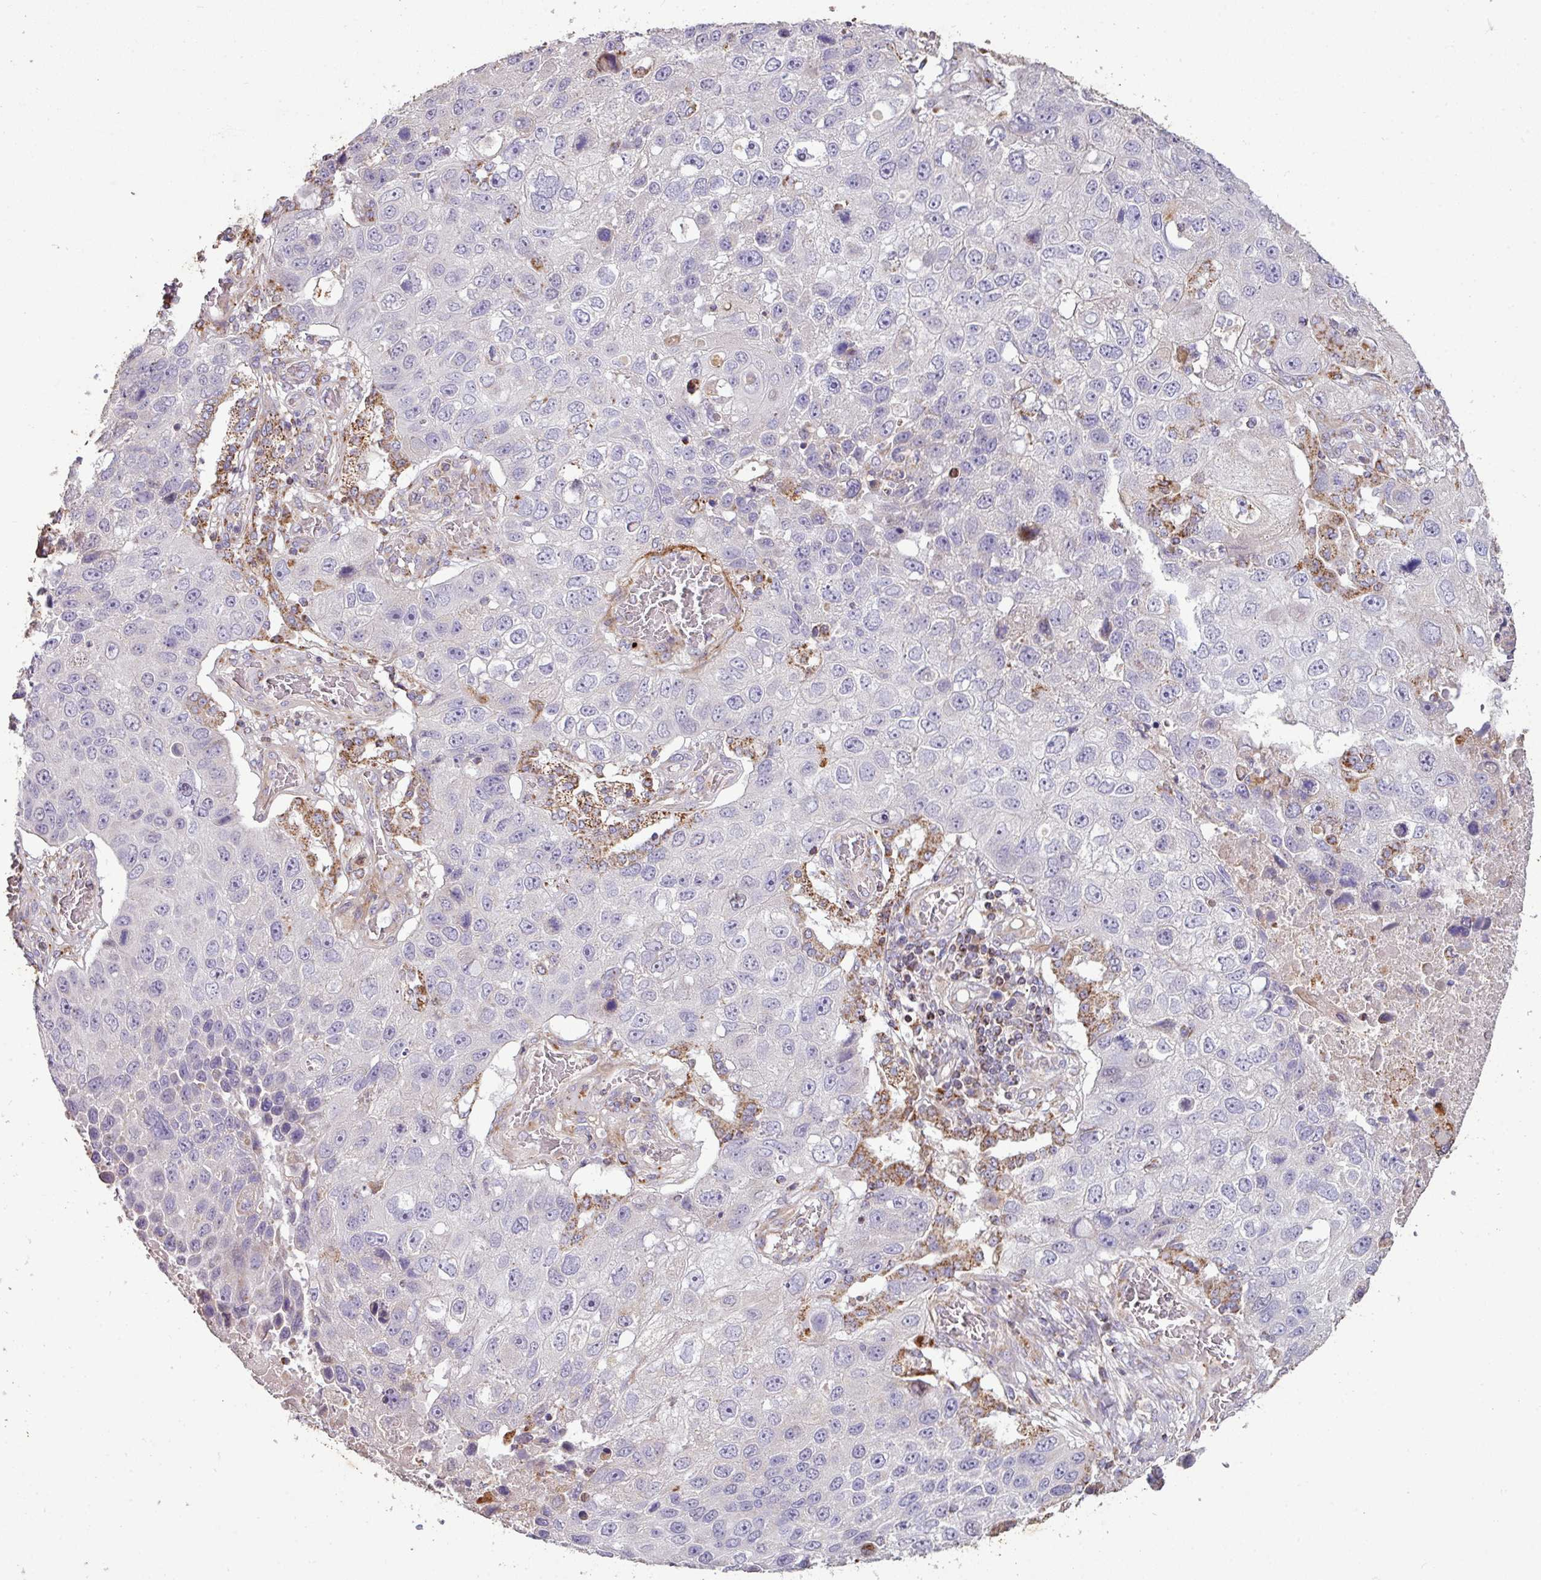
{"staining": {"intensity": "negative", "quantity": "none", "location": "none"}, "tissue": "lung cancer", "cell_type": "Tumor cells", "image_type": "cancer", "snomed": [{"axis": "morphology", "description": "Squamous cell carcinoma, NOS"}, {"axis": "topography", "description": "Lung"}], "caption": "High magnification brightfield microscopy of lung cancer stained with DAB (brown) and counterstained with hematoxylin (blue): tumor cells show no significant positivity. Brightfield microscopy of immunohistochemistry (IHC) stained with DAB (brown) and hematoxylin (blue), captured at high magnification.", "gene": "SQOR", "patient": {"sex": "male", "age": 61}}